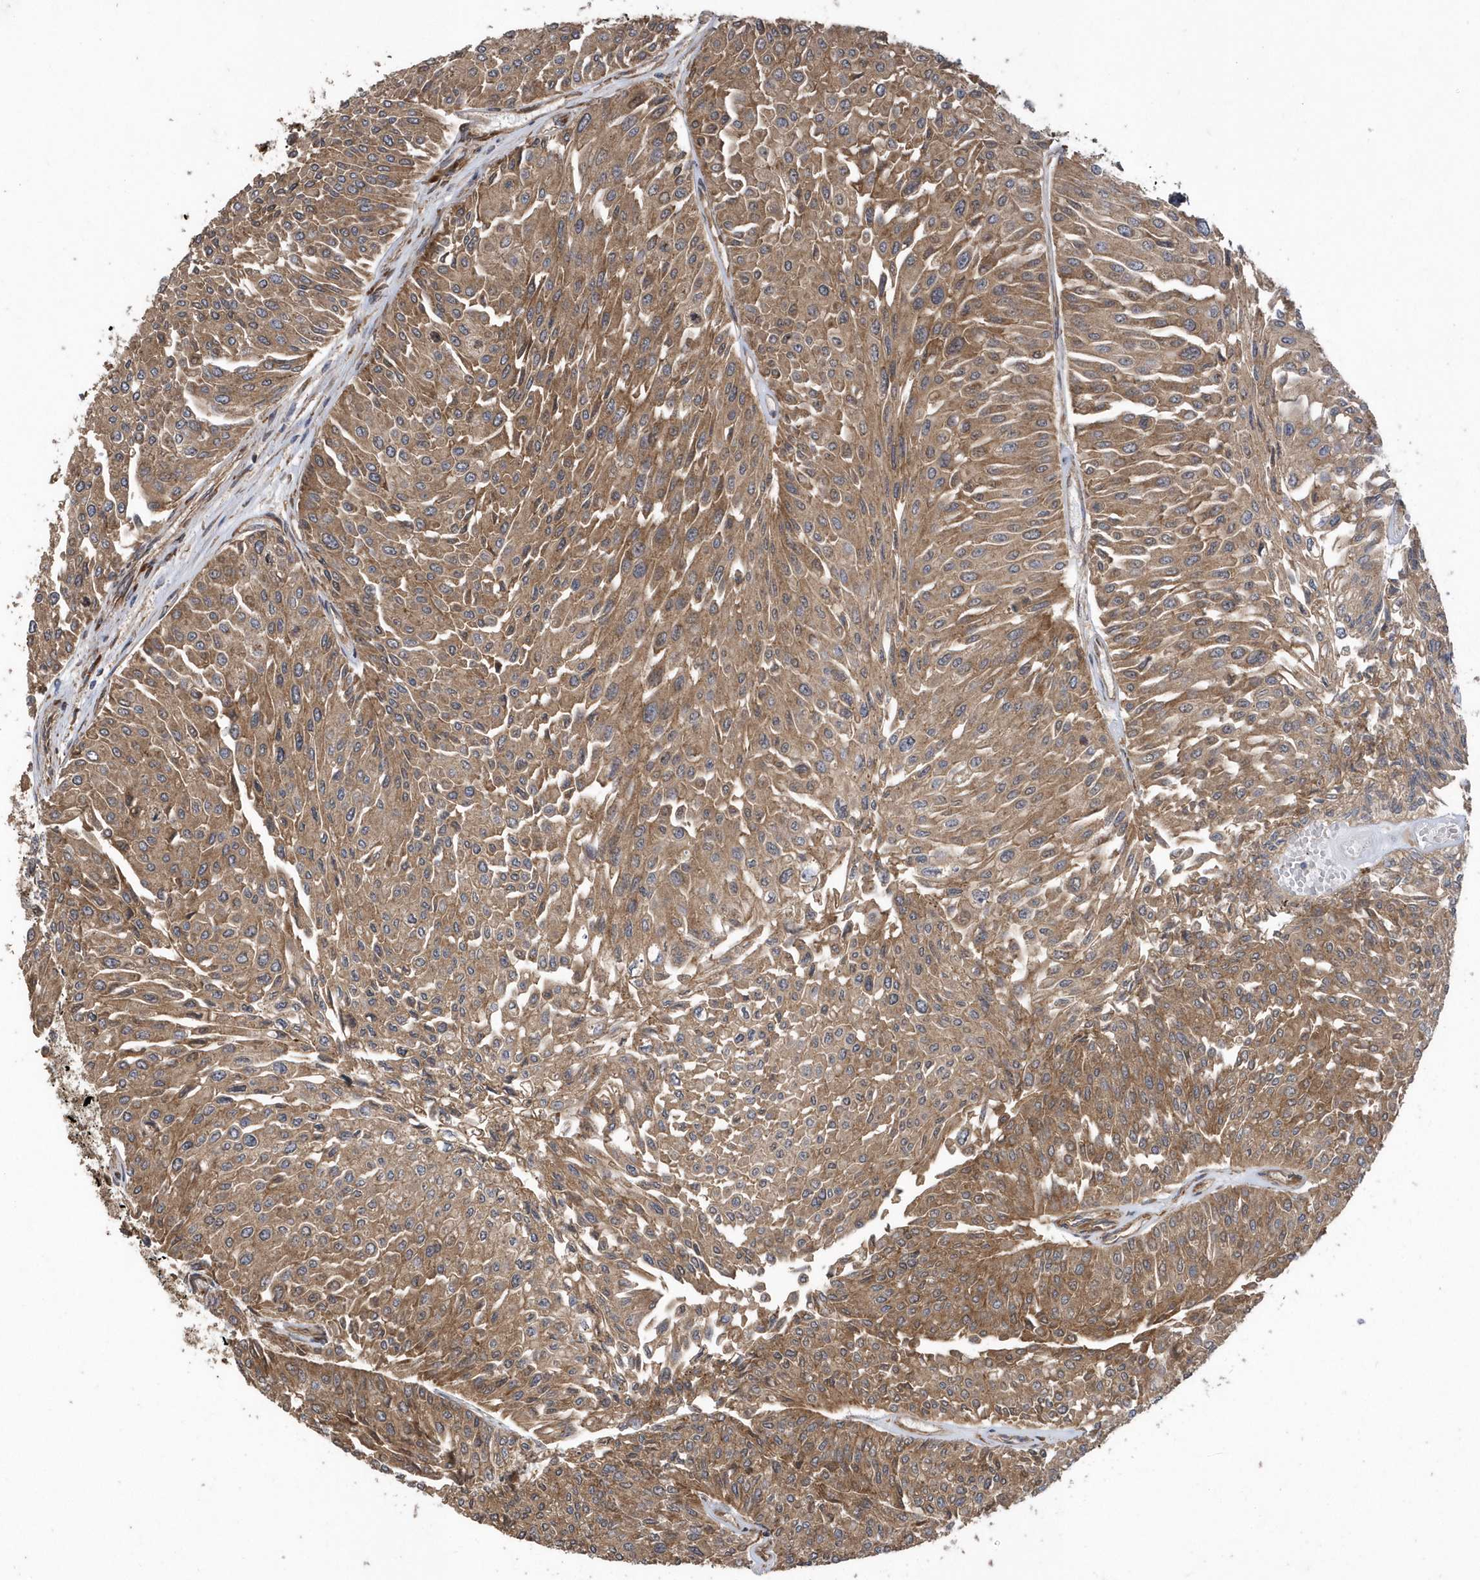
{"staining": {"intensity": "moderate", "quantity": ">75%", "location": "cytoplasmic/membranous"}, "tissue": "urothelial cancer", "cell_type": "Tumor cells", "image_type": "cancer", "snomed": [{"axis": "morphology", "description": "Urothelial carcinoma, Low grade"}, {"axis": "topography", "description": "Urinary bladder"}], "caption": "This is an image of immunohistochemistry staining of urothelial cancer, which shows moderate positivity in the cytoplasmic/membranous of tumor cells.", "gene": "WASHC5", "patient": {"sex": "male", "age": 67}}